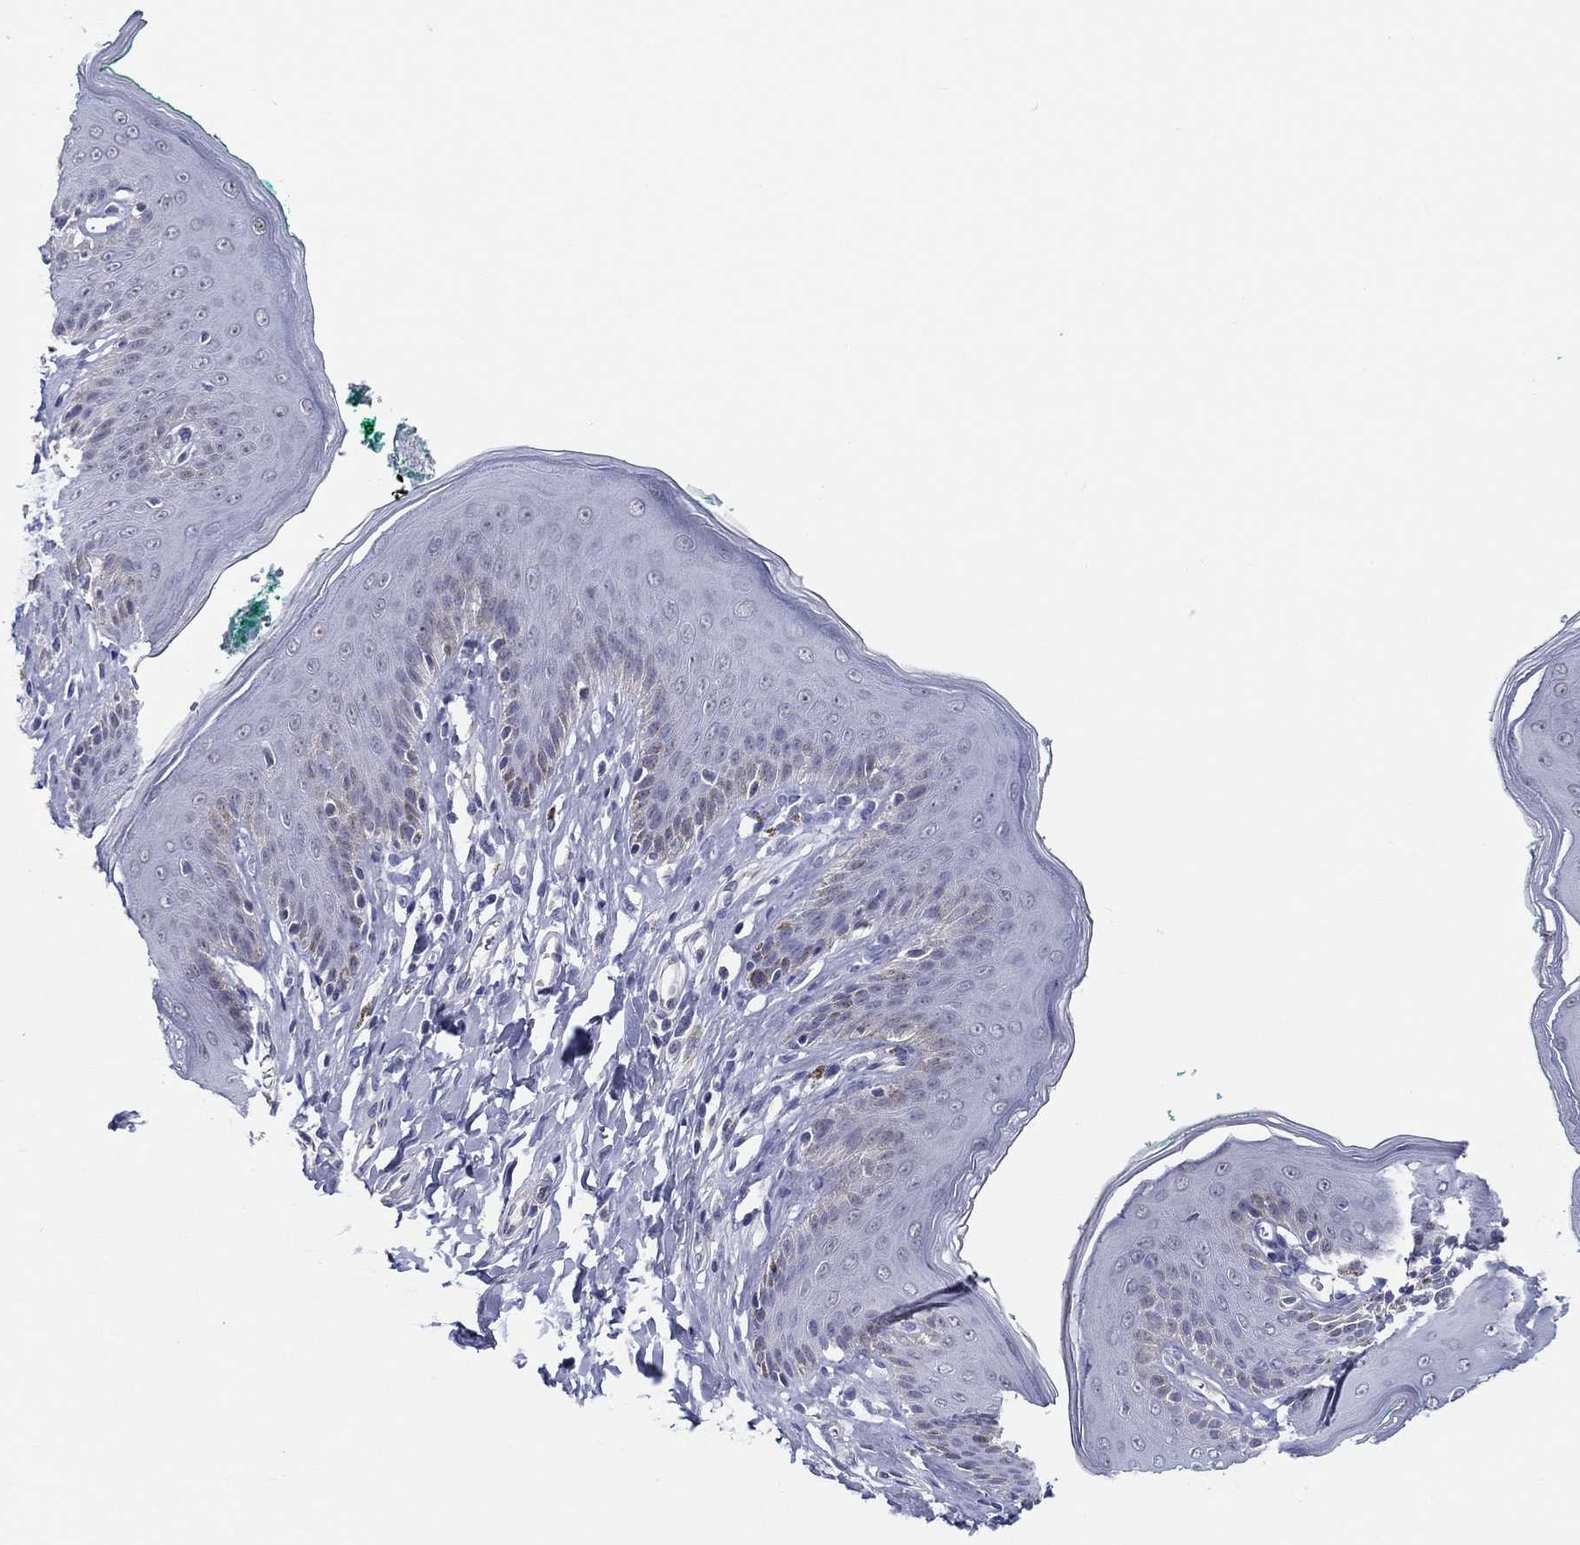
{"staining": {"intensity": "negative", "quantity": "none", "location": "none"}, "tissue": "skin", "cell_type": "Epidermal cells", "image_type": "normal", "snomed": [{"axis": "morphology", "description": "Normal tissue, NOS"}, {"axis": "topography", "description": "Vulva"}], "caption": "There is no significant expression in epidermal cells of skin.", "gene": "CRYGD", "patient": {"sex": "female", "age": 66}}